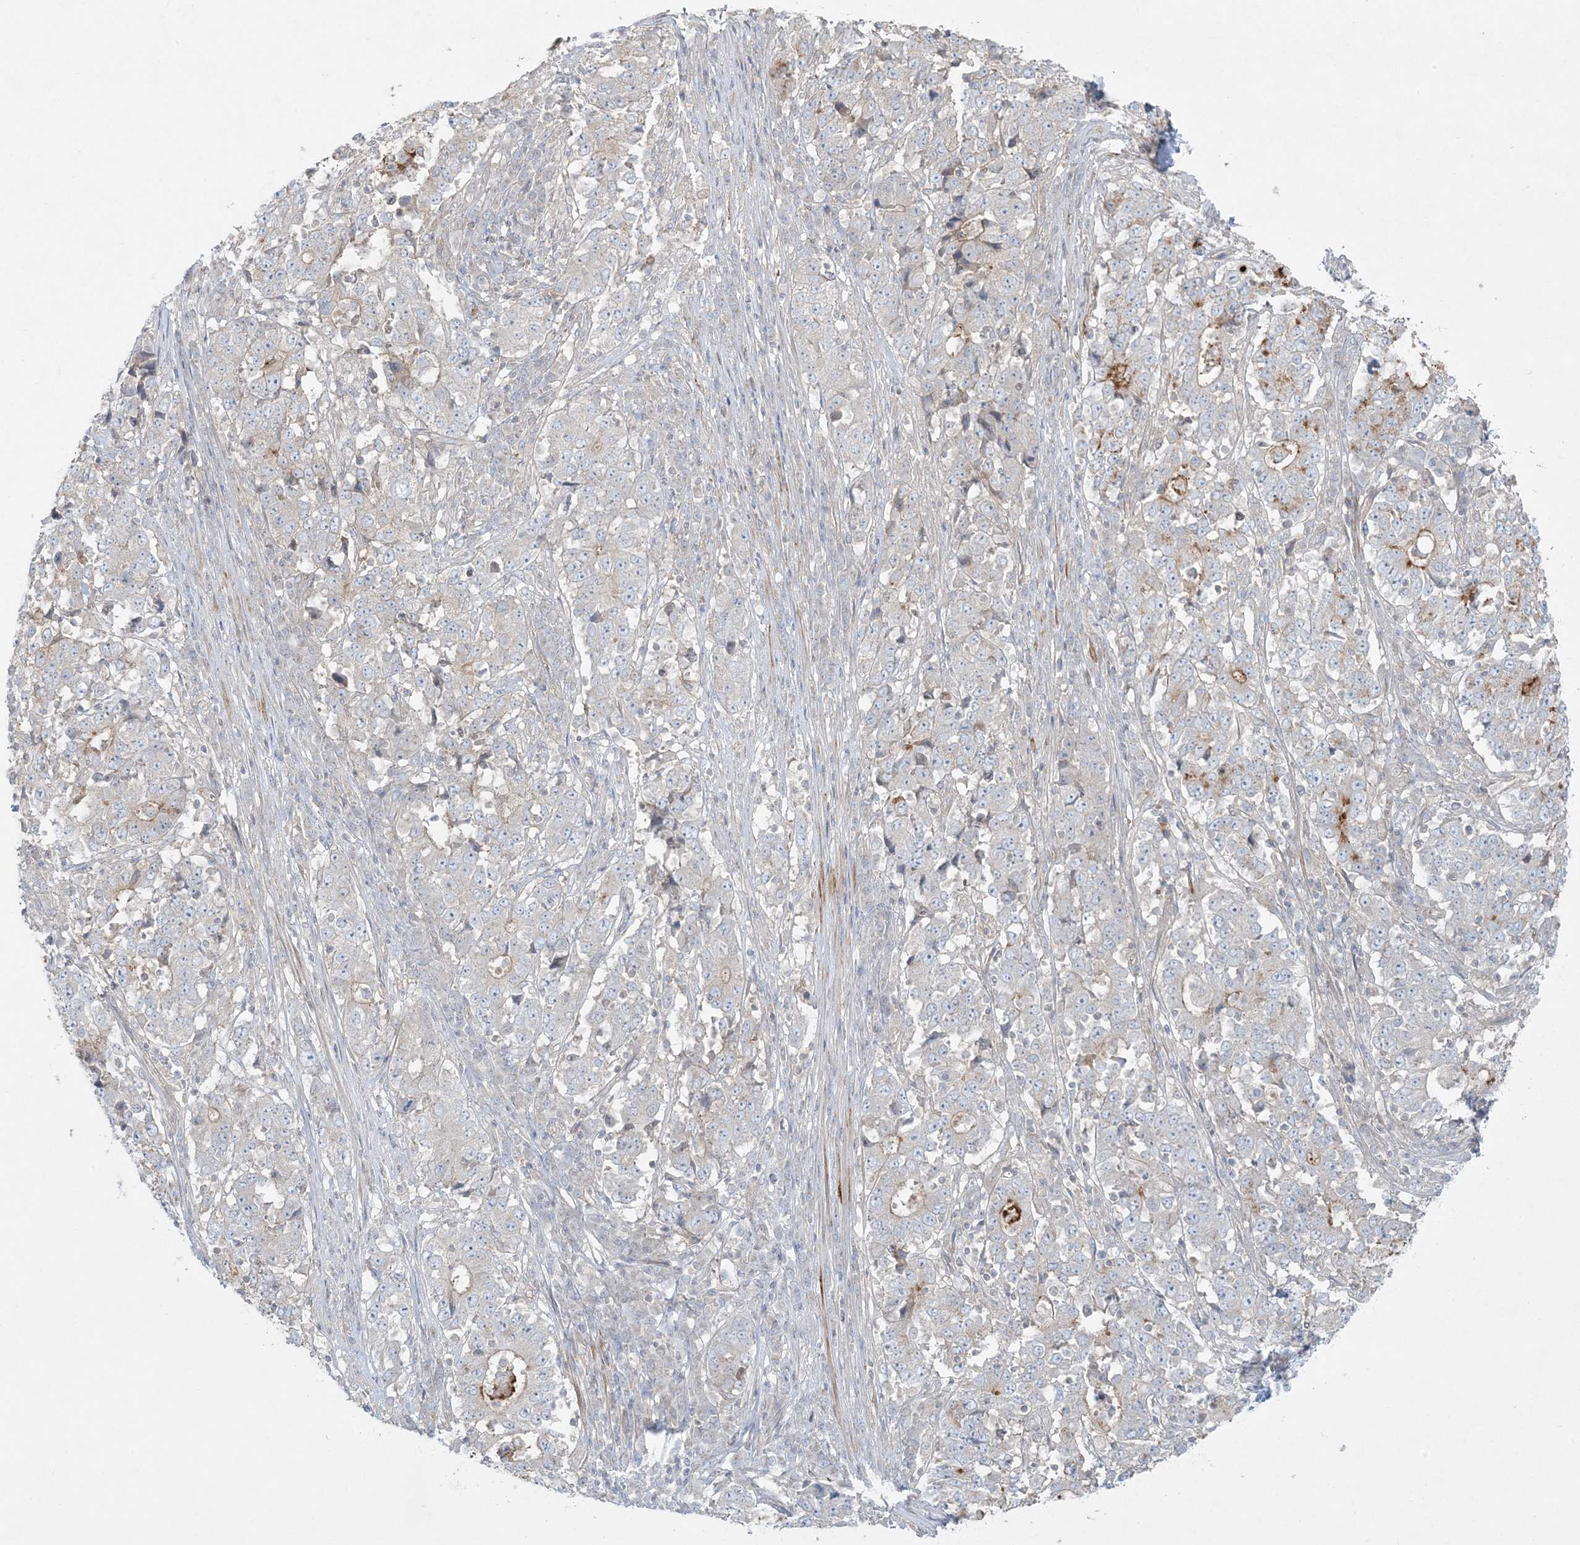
{"staining": {"intensity": "moderate", "quantity": "<25%", "location": "cytoplasmic/membranous"}, "tissue": "stomach cancer", "cell_type": "Tumor cells", "image_type": "cancer", "snomed": [{"axis": "morphology", "description": "Adenocarcinoma, NOS"}, {"axis": "topography", "description": "Stomach"}], "caption": "Human stomach adenocarcinoma stained with a brown dye demonstrates moderate cytoplasmic/membranous positive positivity in approximately <25% of tumor cells.", "gene": "PIK3R4", "patient": {"sex": "male", "age": 59}}